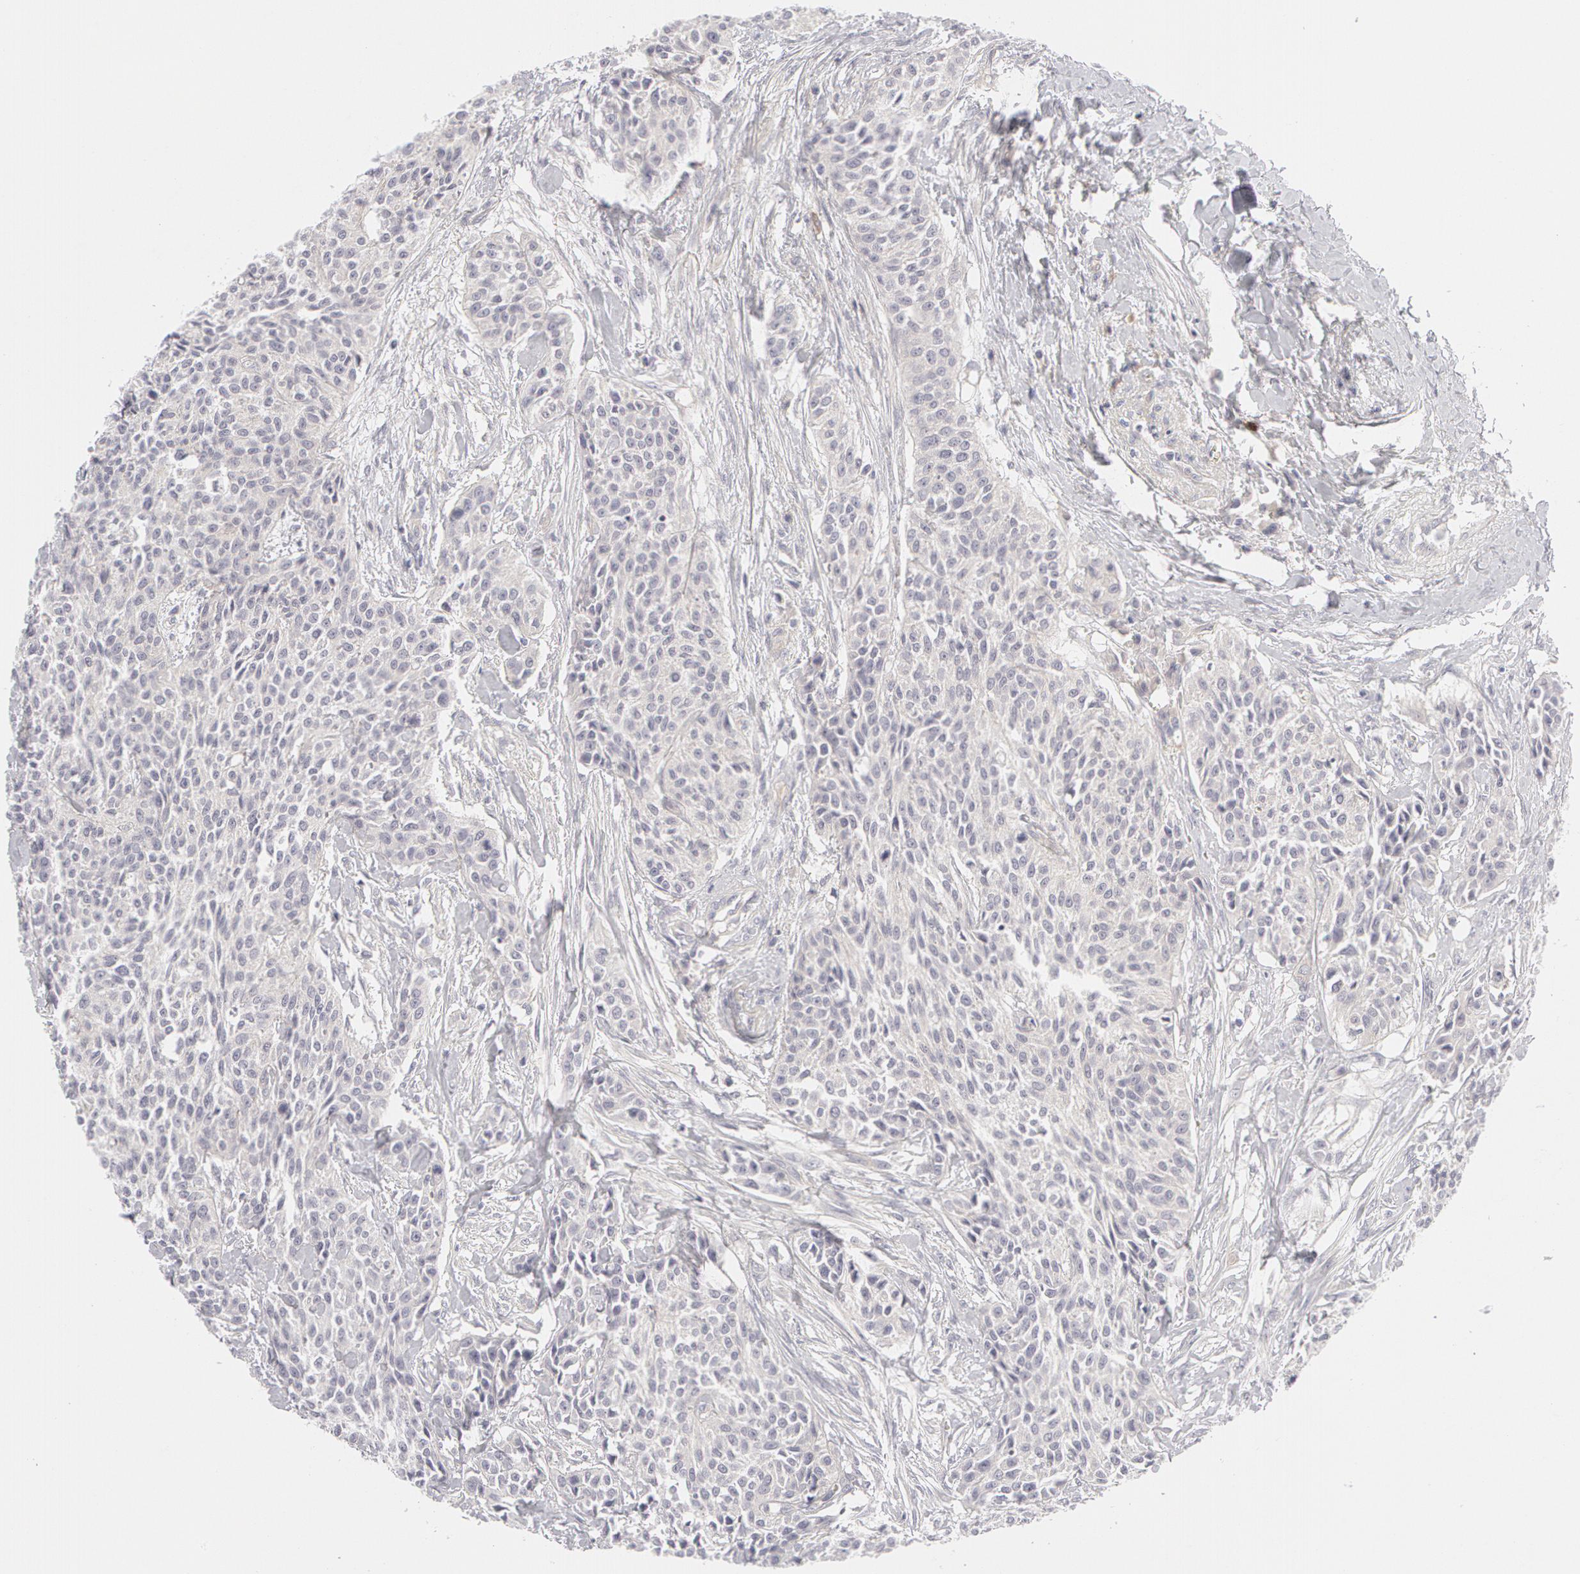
{"staining": {"intensity": "negative", "quantity": "none", "location": "none"}, "tissue": "urothelial cancer", "cell_type": "Tumor cells", "image_type": "cancer", "snomed": [{"axis": "morphology", "description": "Urothelial carcinoma, High grade"}, {"axis": "topography", "description": "Urinary bladder"}], "caption": "Immunohistochemistry (IHC) histopathology image of urothelial cancer stained for a protein (brown), which displays no positivity in tumor cells.", "gene": "ABCB1", "patient": {"sex": "male", "age": 56}}